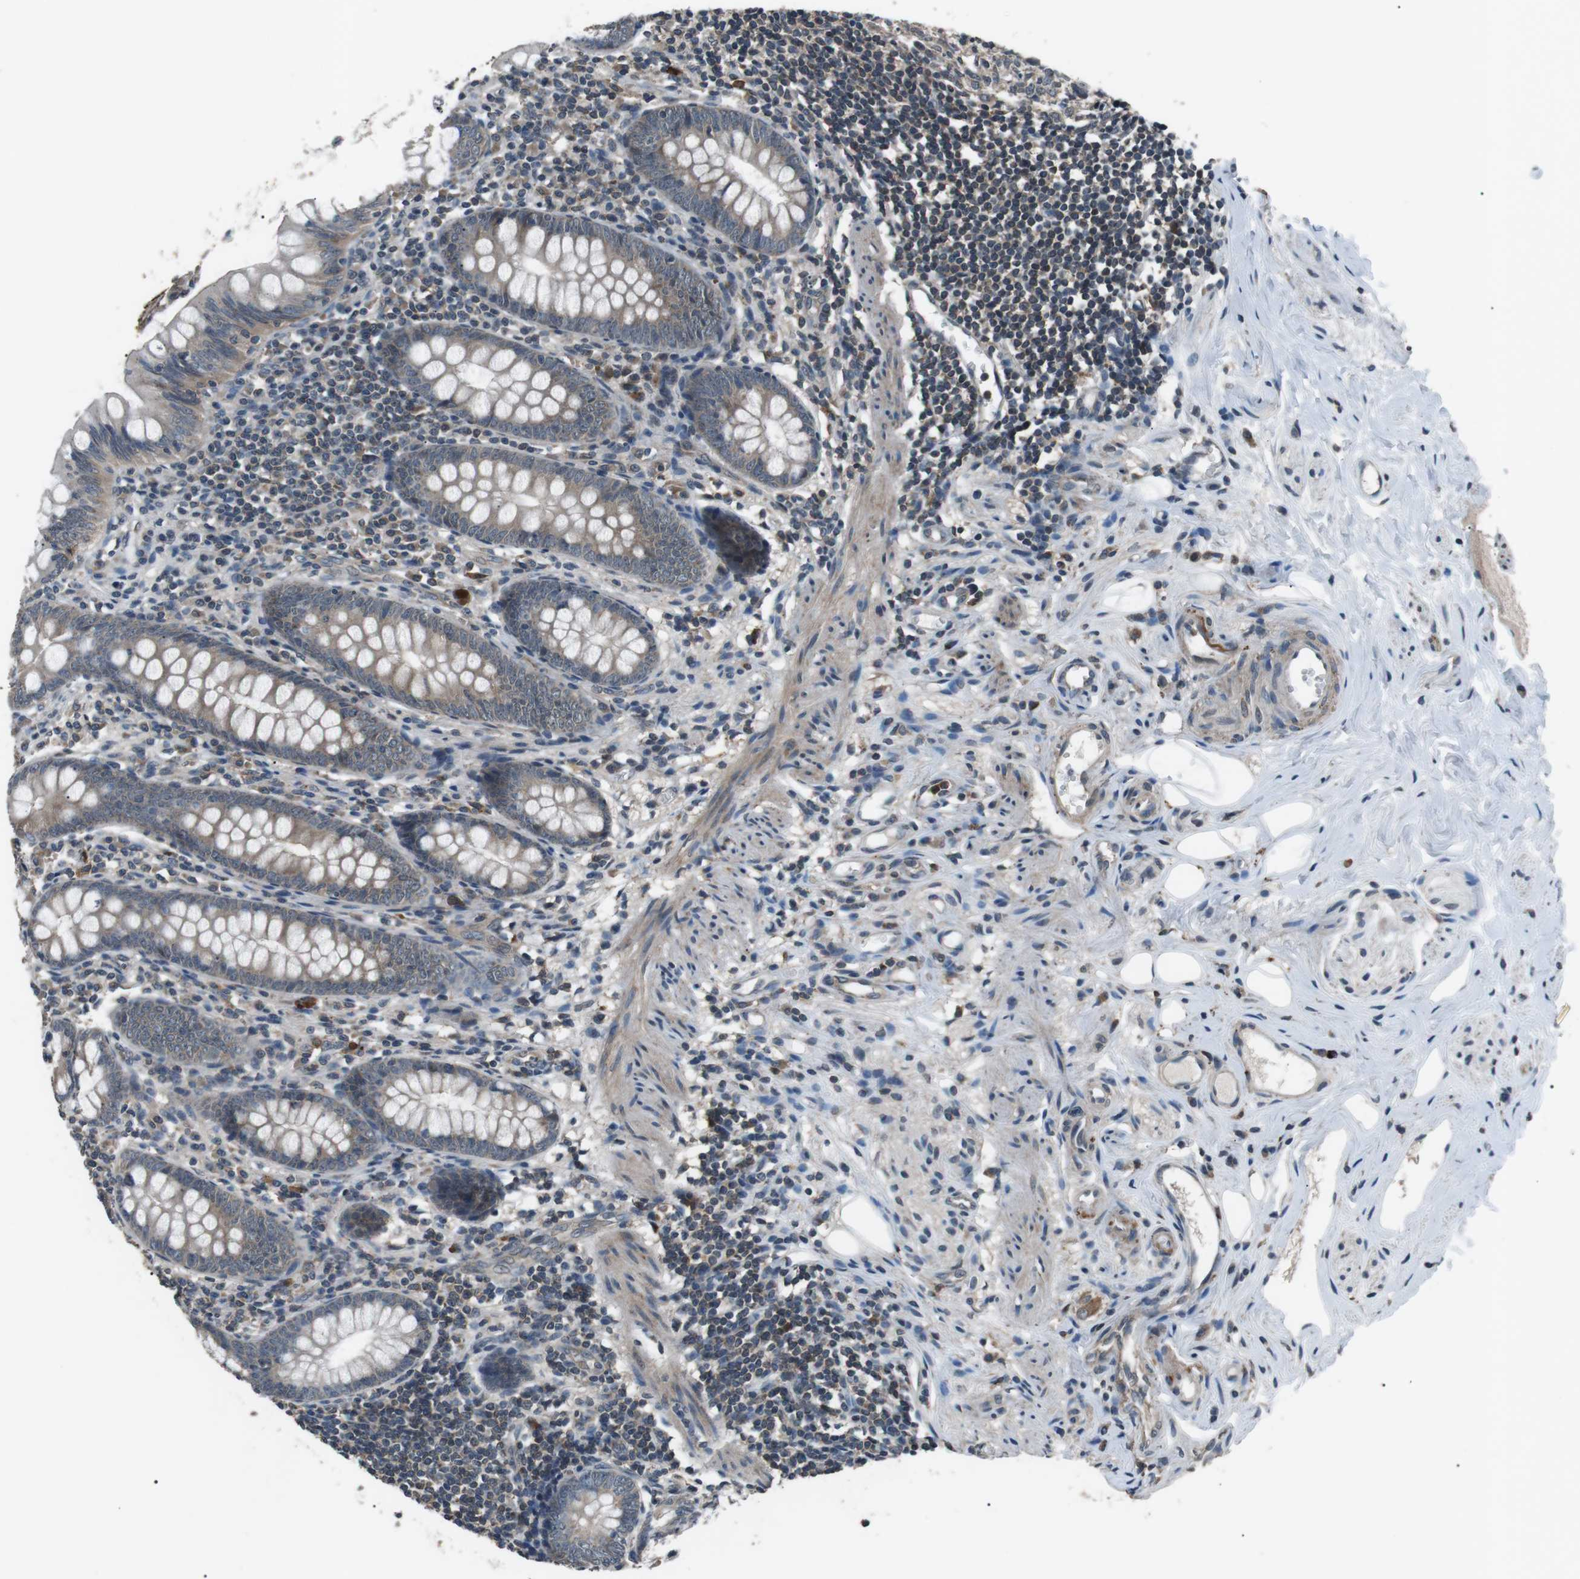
{"staining": {"intensity": "moderate", "quantity": "25%-75%", "location": "cytoplasmic/membranous"}, "tissue": "appendix", "cell_type": "Glandular cells", "image_type": "normal", "snomed": [{"axis": "morphology", "description": "Normal tissue, NOS"}, {"axis": "topography", "description": "Appendix"}], "caption": "DAB immunohistochemical staining of benign appendix displays moderate cytoplasmic/membranous protein expression in about 25%-75% of glandular cells. (DAB (3,3'-diaminobenzidine) IHC with brightfield microscopy, high magnification).", "gene": "NEK7", "patient": {"sex": "female", "age": 77}}